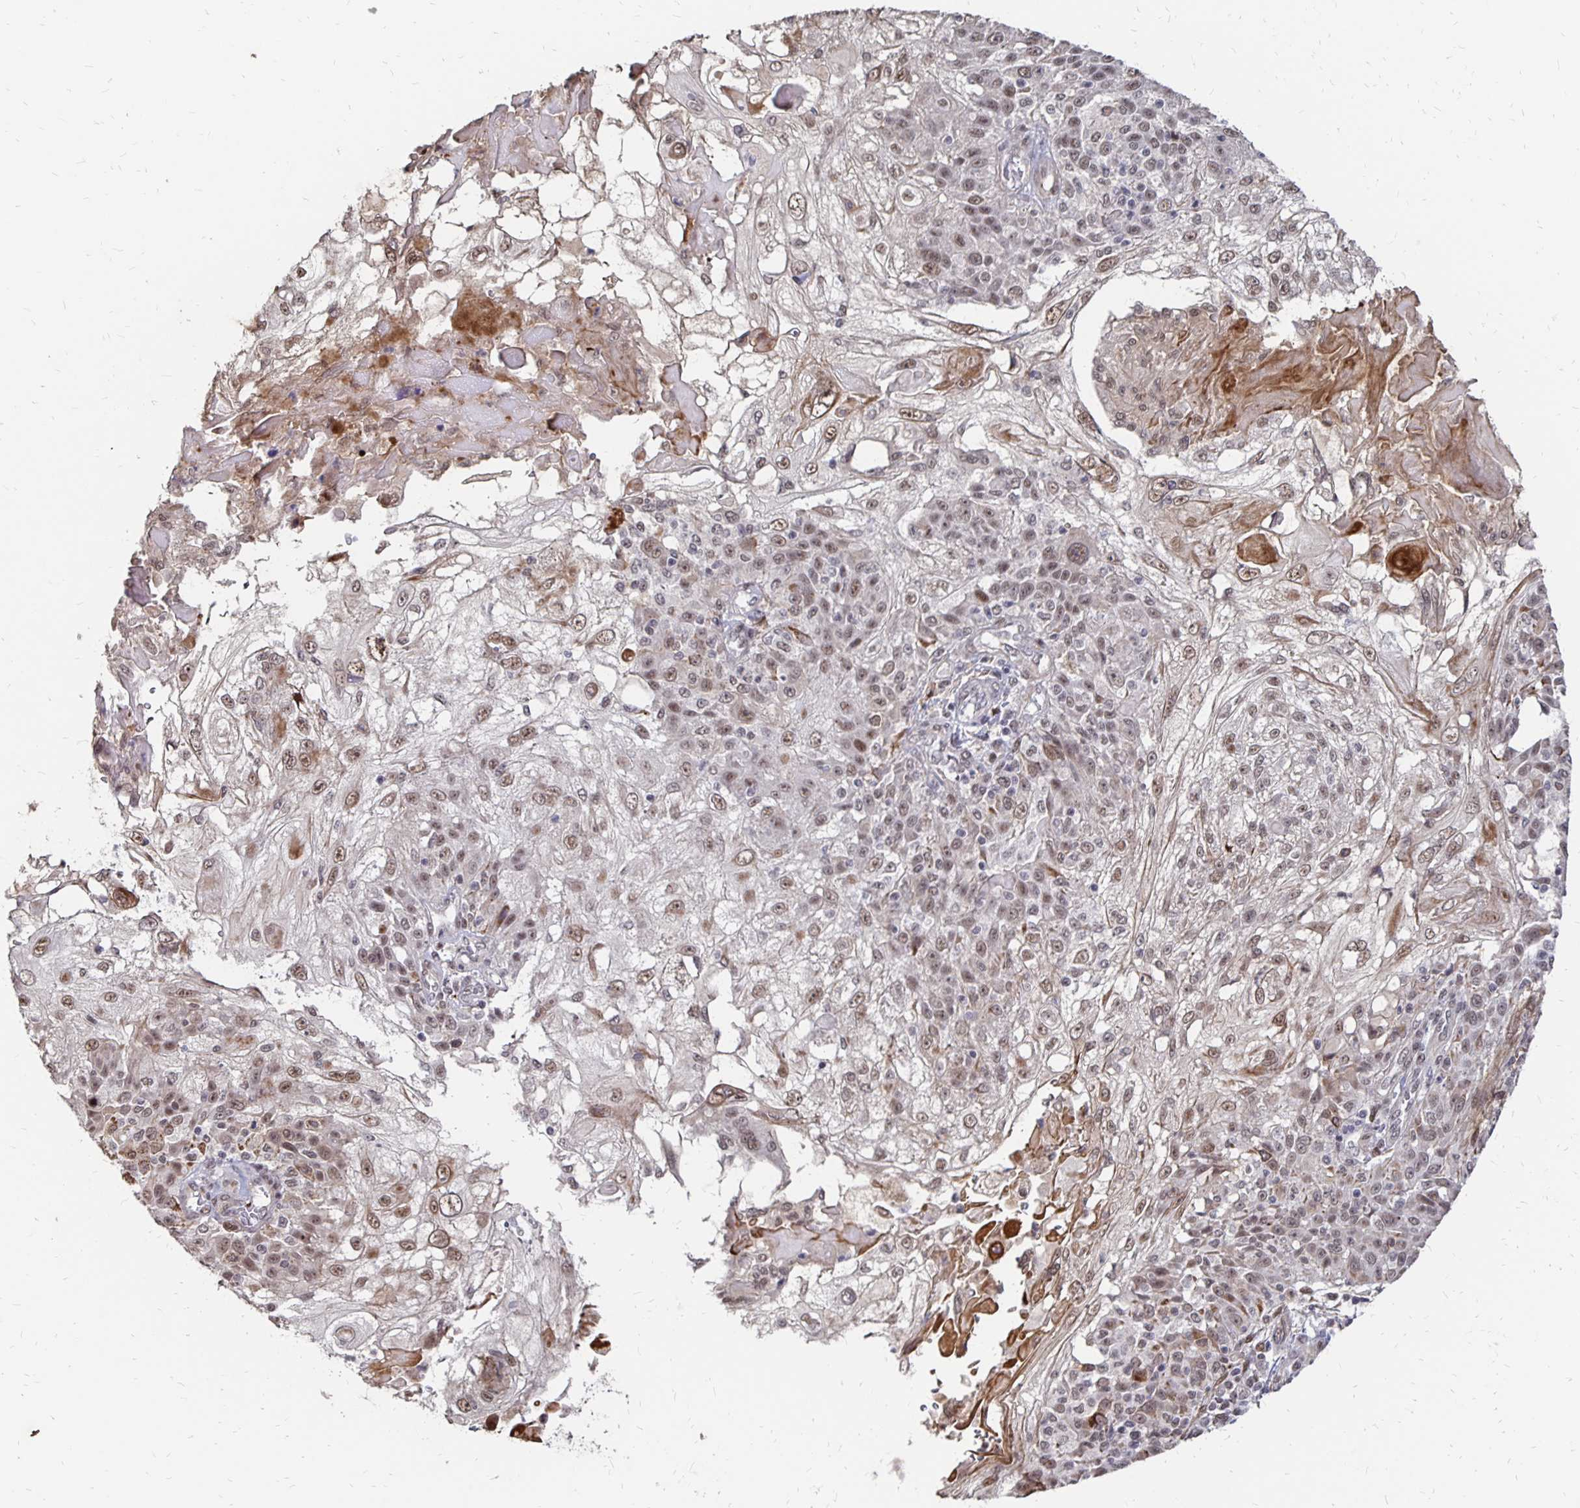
{"staining": {"intensity": "moderate", "quantity": "25%-75%", "location": "nuclear"}, "tissue": "skin cancer", "cell_type": "Tumor cells", "image_type": "cancer", "snomed": [{"axis": "morphology", "description": "Normal tissue, NOS"}, {"axis": "morphology", "description": "Squamous cell carcinoma, NOS"}, {"axis": "topography", "description": "Skin"}], "caption": "A brown stain shows moderate nuclear positivity of a protein in human skin cancer tumor cells.", "gene": "CLASRP", "patient": {"sex": "female", "age": 83}}